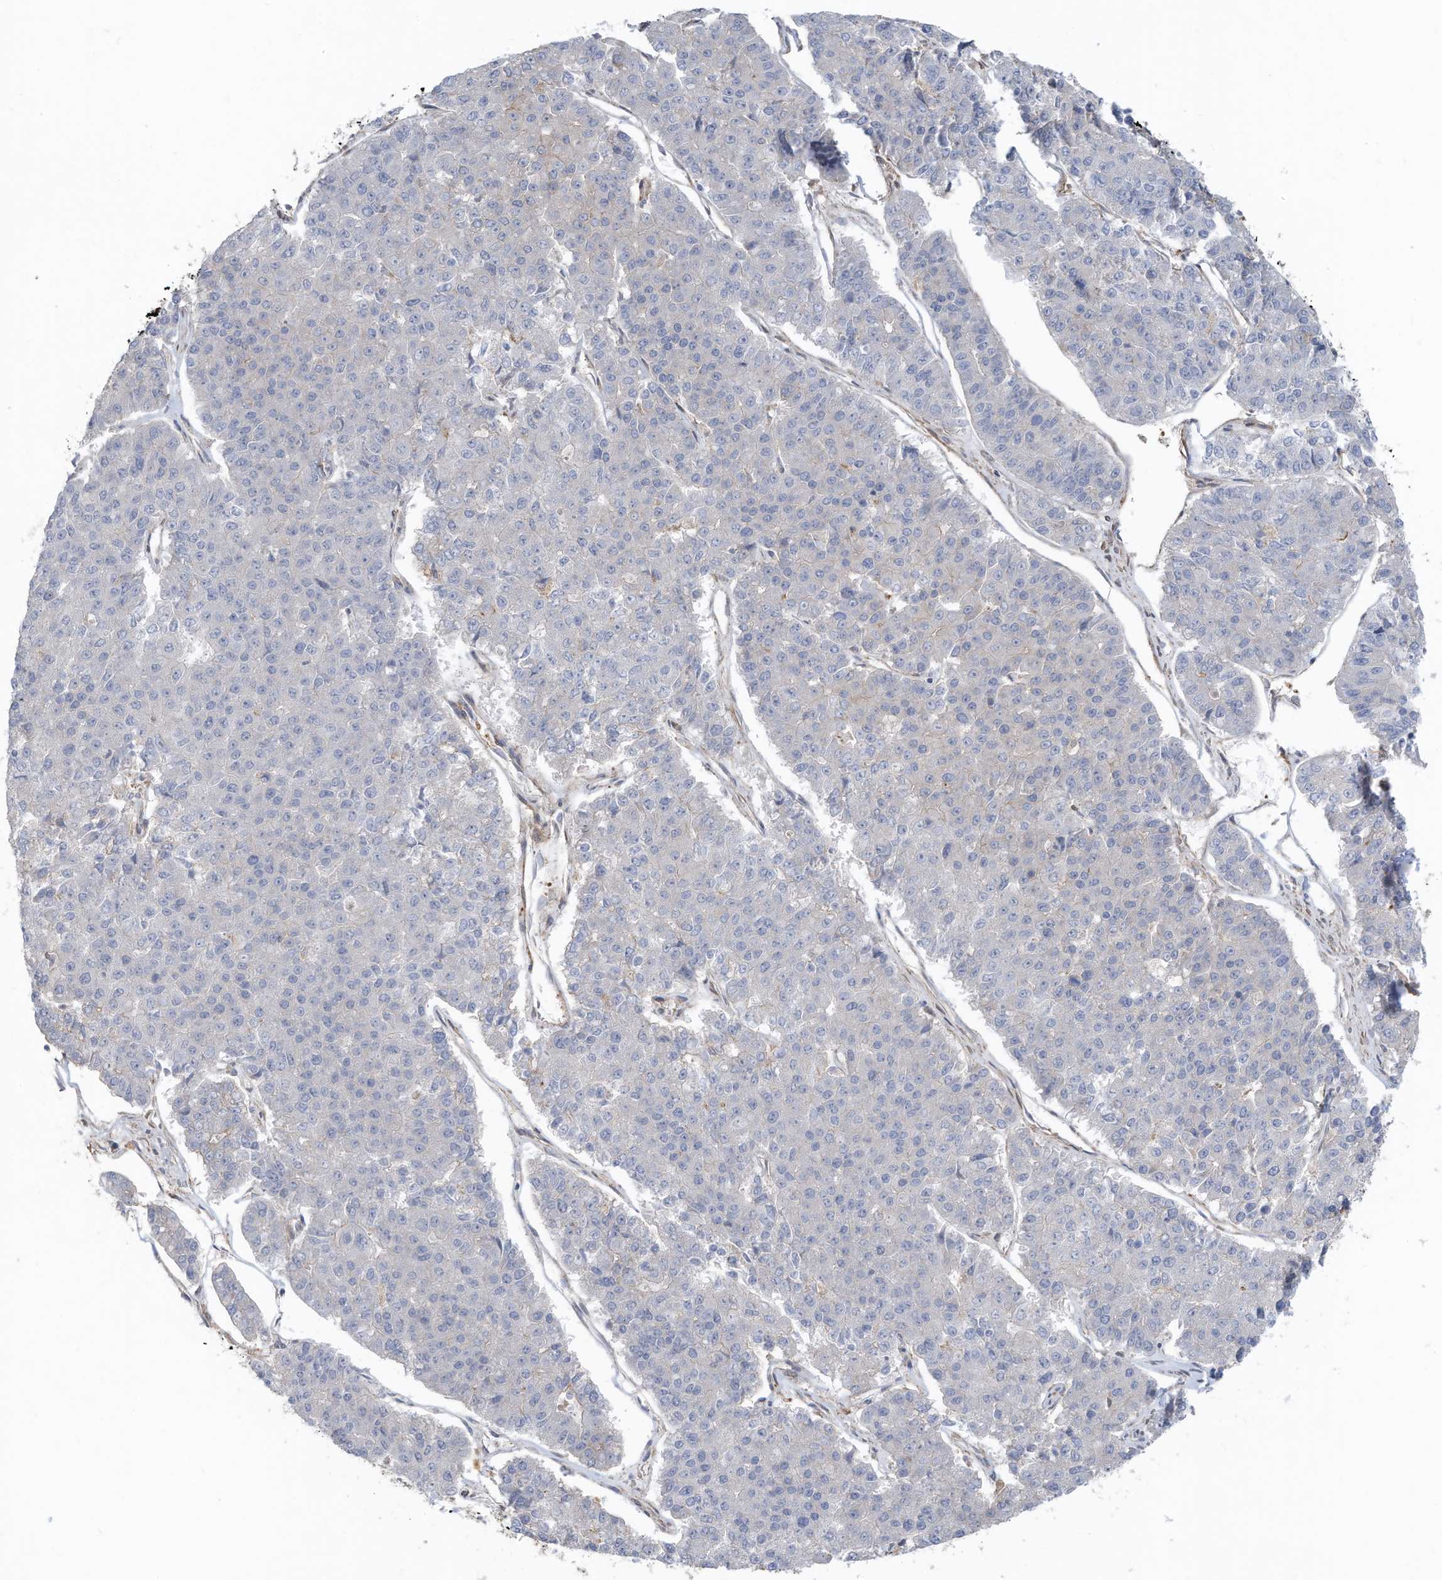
{"staining": {"intensity": "negative", "quantity": "none", "location": "none"}, "tissue": "pancreatic cancer", "cell_type": "Tumor cells", "image_type": "cancer", "snomed": [{"axis": "morphology", "description": "Adenocarcinoma, NOS"}, {"axis": "topography", "description": "Pancreas"}], "caption": "Tumor cells show no significant protein positivity in pancreatic cancer.", "gene": "SLC17A7", "patient": {"sex": "male", "age": 50}}